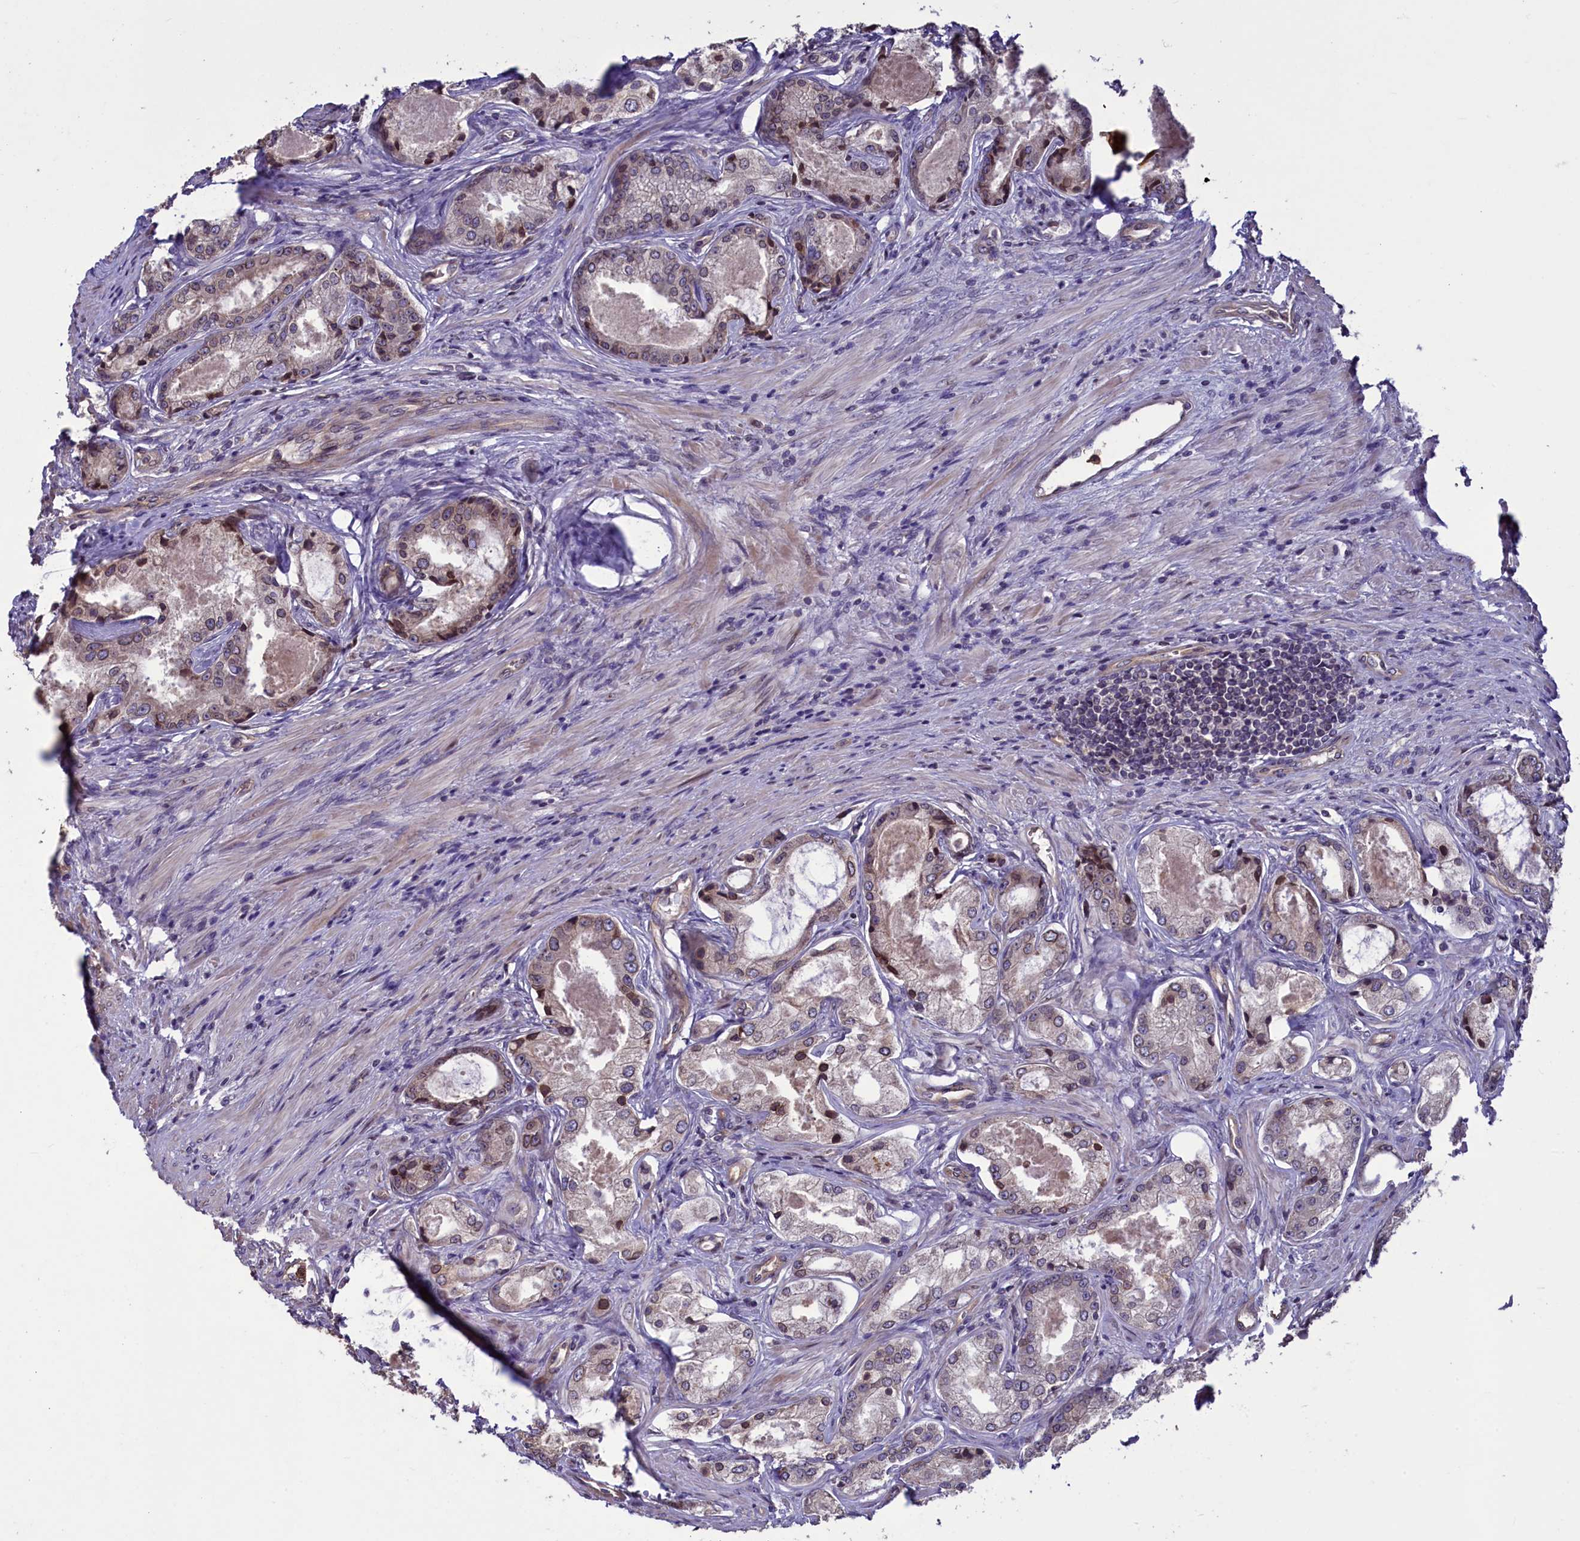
{"staining": {"intensity": "weak", "quantity": "25%-75%", "location": "cytoplasmic/membranous,nuclear"}, "tissue": "prostate cancer", "cell_type": "Tumor cells", "image_type": "cancer", "snomed": [{"axis": "morphology", "description": "Adenocarcinoma, Low grade"}, {"axis": "topography", "description": "Prostate"}], "caption": "Protein expression analysis of human low-grade adenocarcinoma (prostate) reveals weak cytoplasmic/membranous and nuclear expression in approximately 25%-75% of tumor cells. (DAB = brown stain, brightfield microscopy at high magnification).", "gene": "CCDC125", "patient": {"sex": "male", "age": 68}}